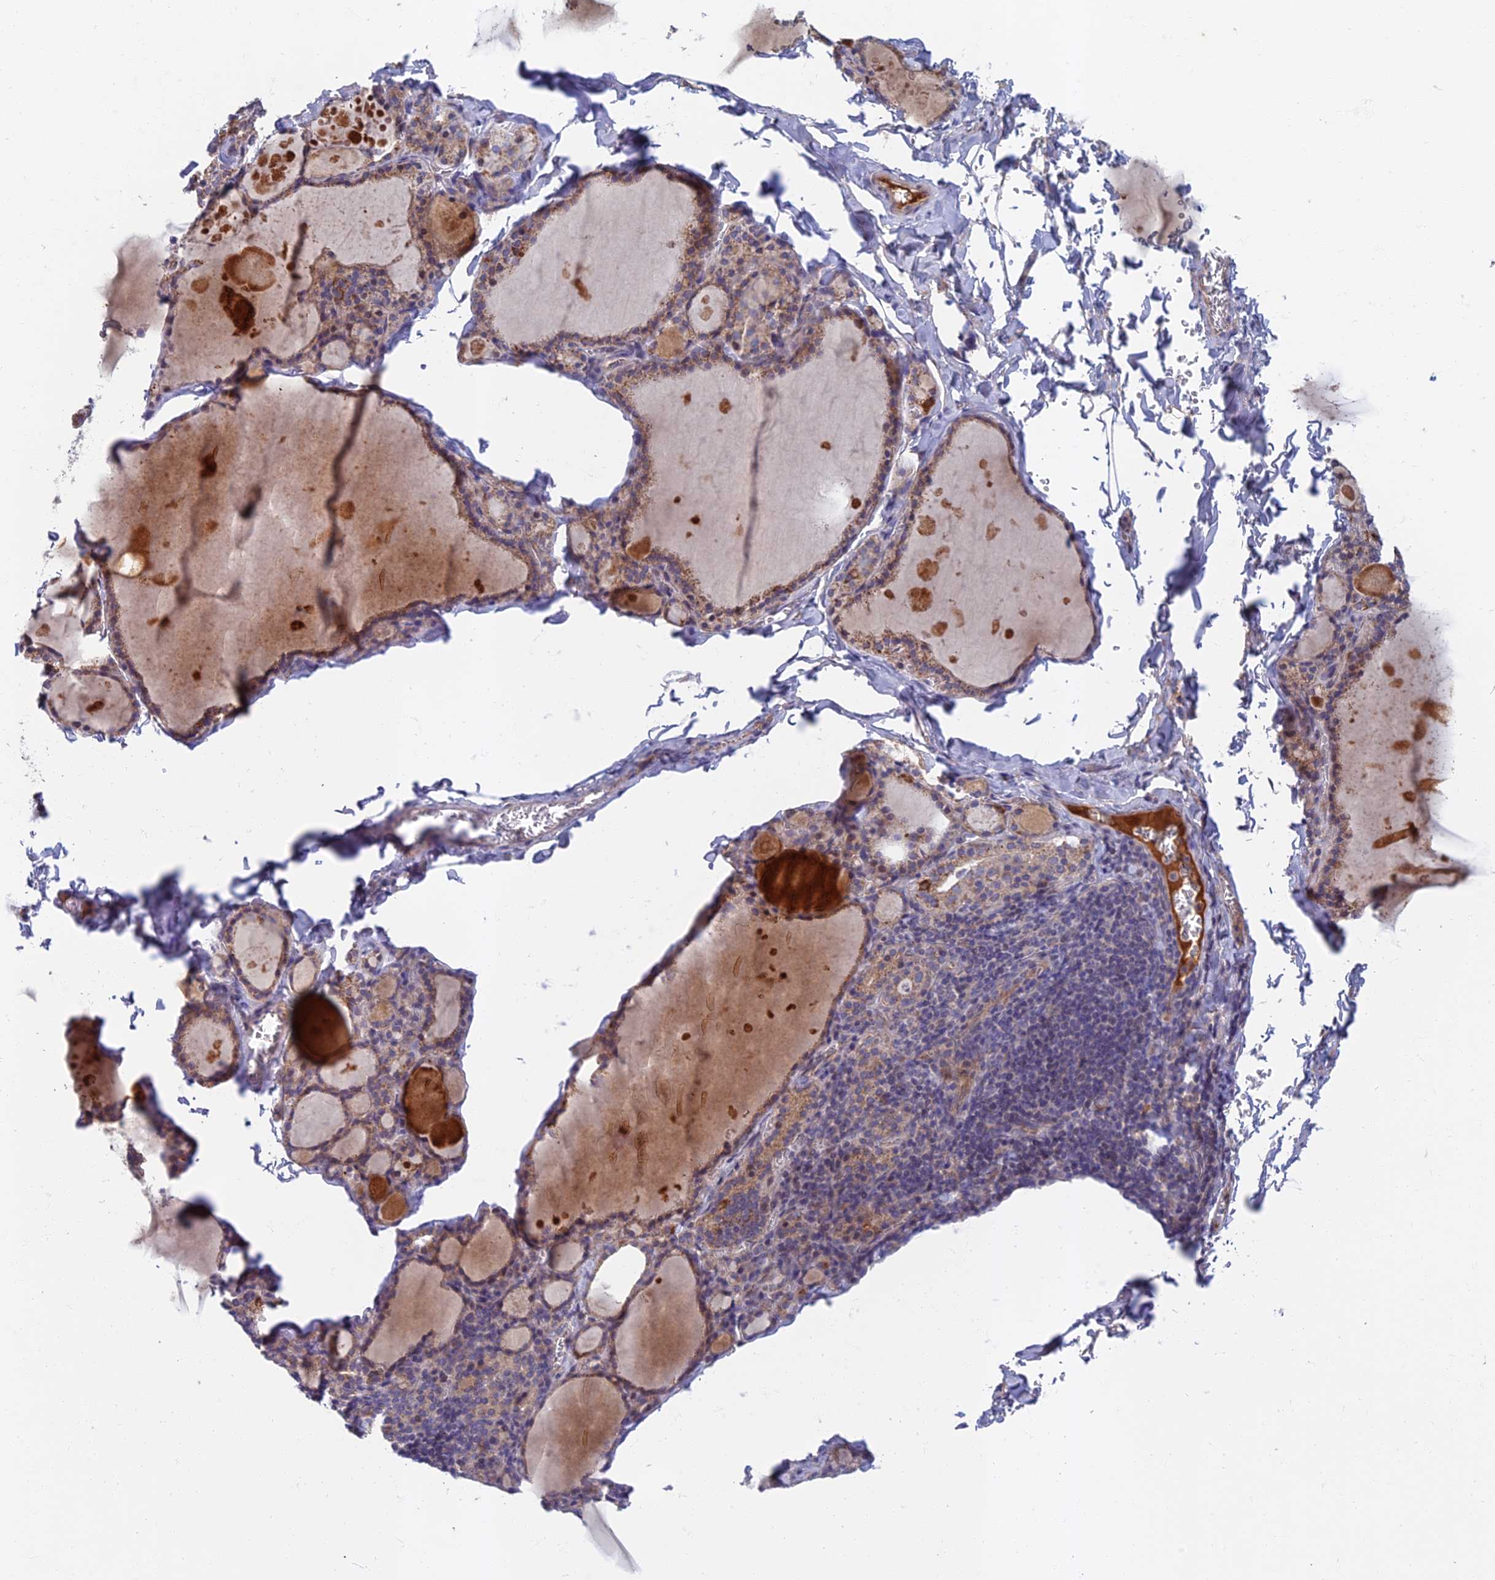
{"staining": {"intensity": "moderate", "quantity": ">75%", "location": "cytoplasmic/membranous"}, "tissue": "thyroid gland", "cell_type": "Glandular cells", "image_type": "normal", "snomed": [{"axis": "morphology", "description": "Normal tissue, NOS"}, {"axis": "topography", "description": "Thyroid gland"}], "caption": "Immunohistochemistry (DAB (3,3'-diaminobenzidine)) staining of unremarkable human thyroid gland demonstrates moderate cytoplasmic/membranous protein expression in approximately >75% of glandular cells.", "gene": "SOGA1", "patient": {"sex": "male", "age": 56}}